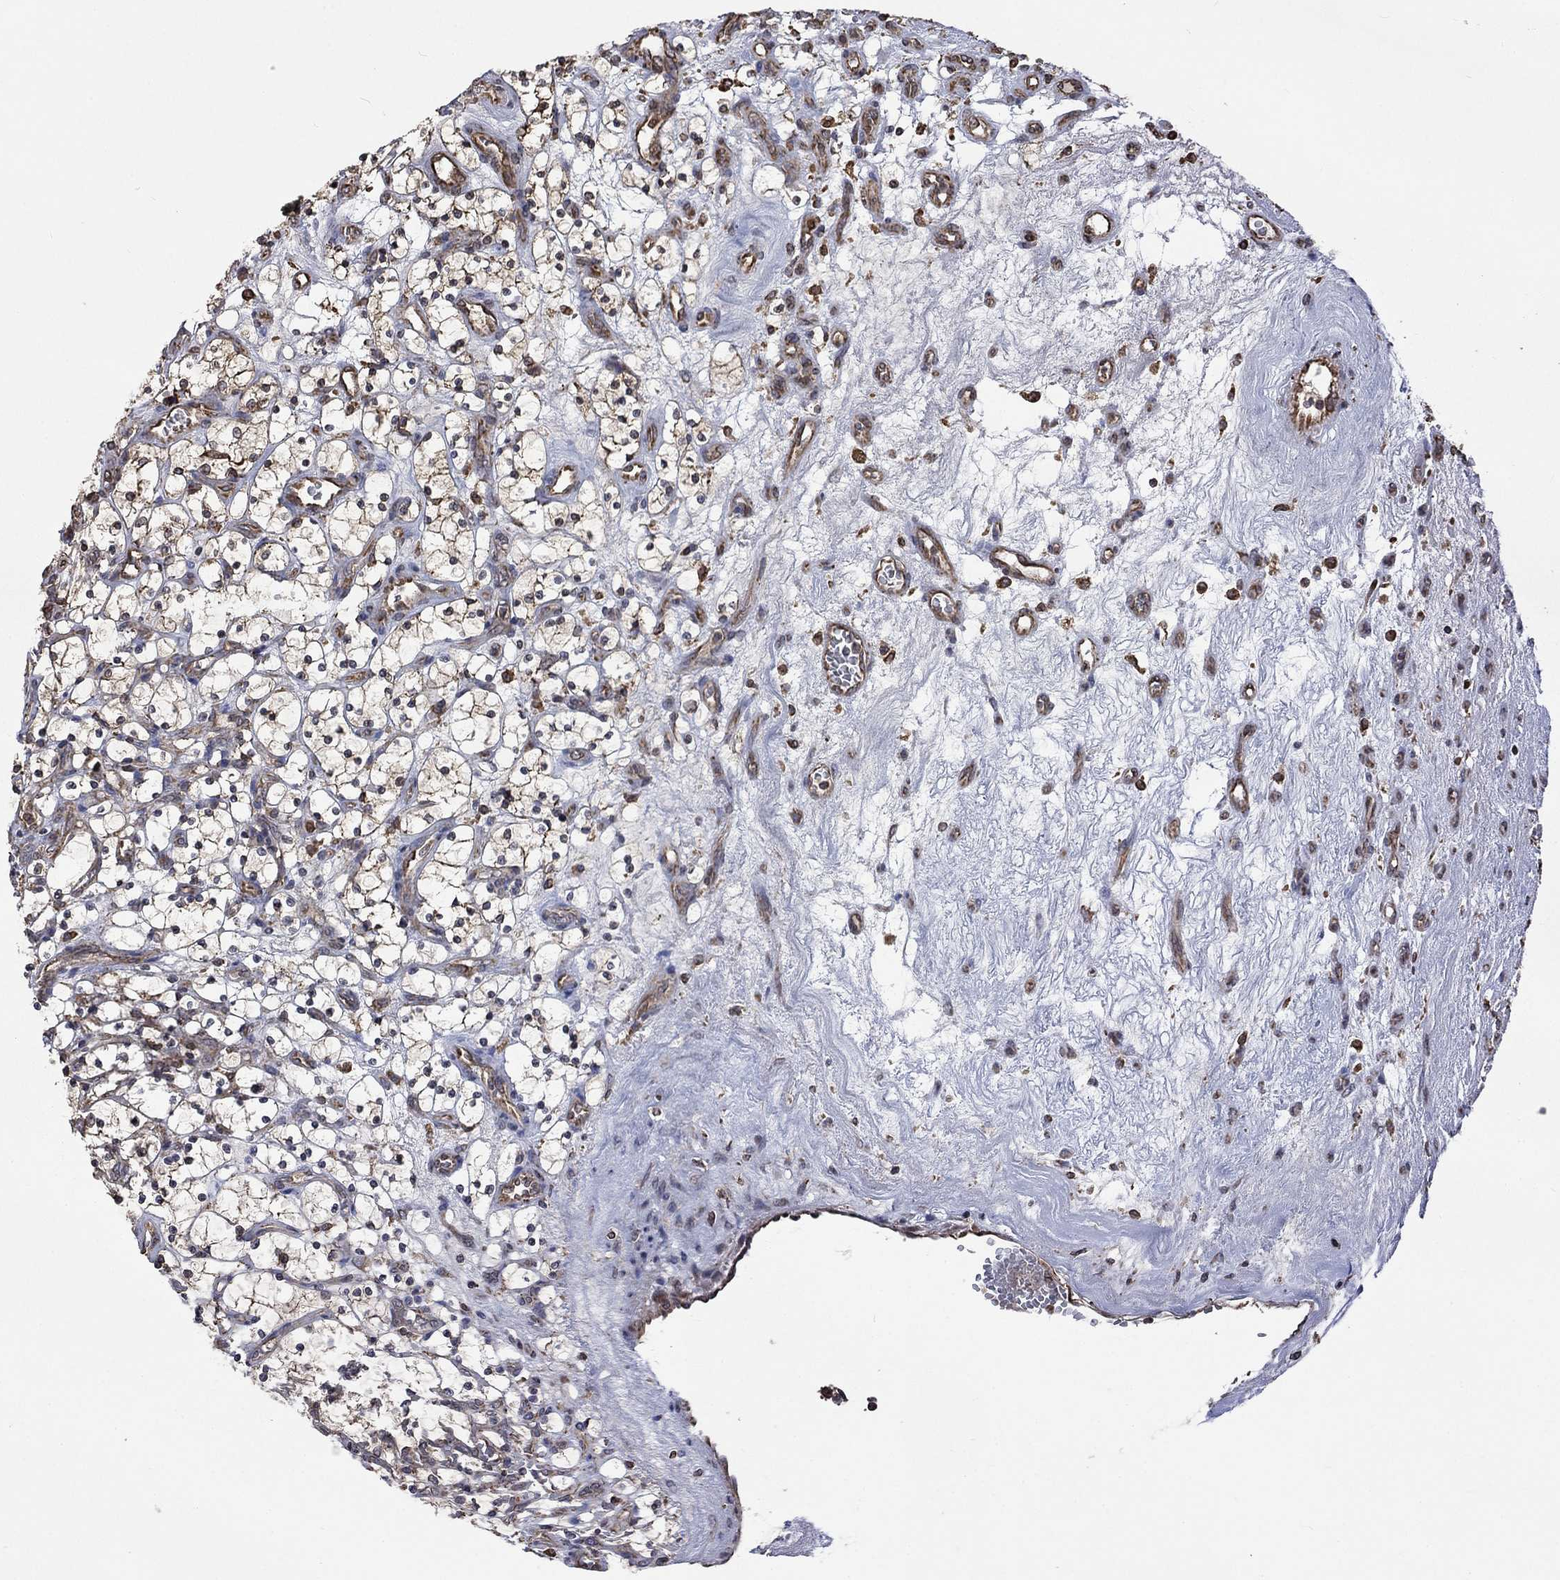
{"staining": {"intensity": "moderate", "quantity": "25%-75%", "location": "cytoplasmic/membranous"}, "tissue": "renal cancer", "cell_type": "Tumor cells", "image_type": "cancer", "snomed": [{"axis": "morphology", "description": "Adenocarcinoma, NOS"}, {"axis": "topography", "description": "Kidney"}], "caption": "Tumor cells exhibit medium levels of moderate cytoplasmic/membranous positivity in approximately 25%-75% of cells in human renal adenocarcinoma.", "gene": "ESRRA", "patient": {"sex": "female", "age": 69}}